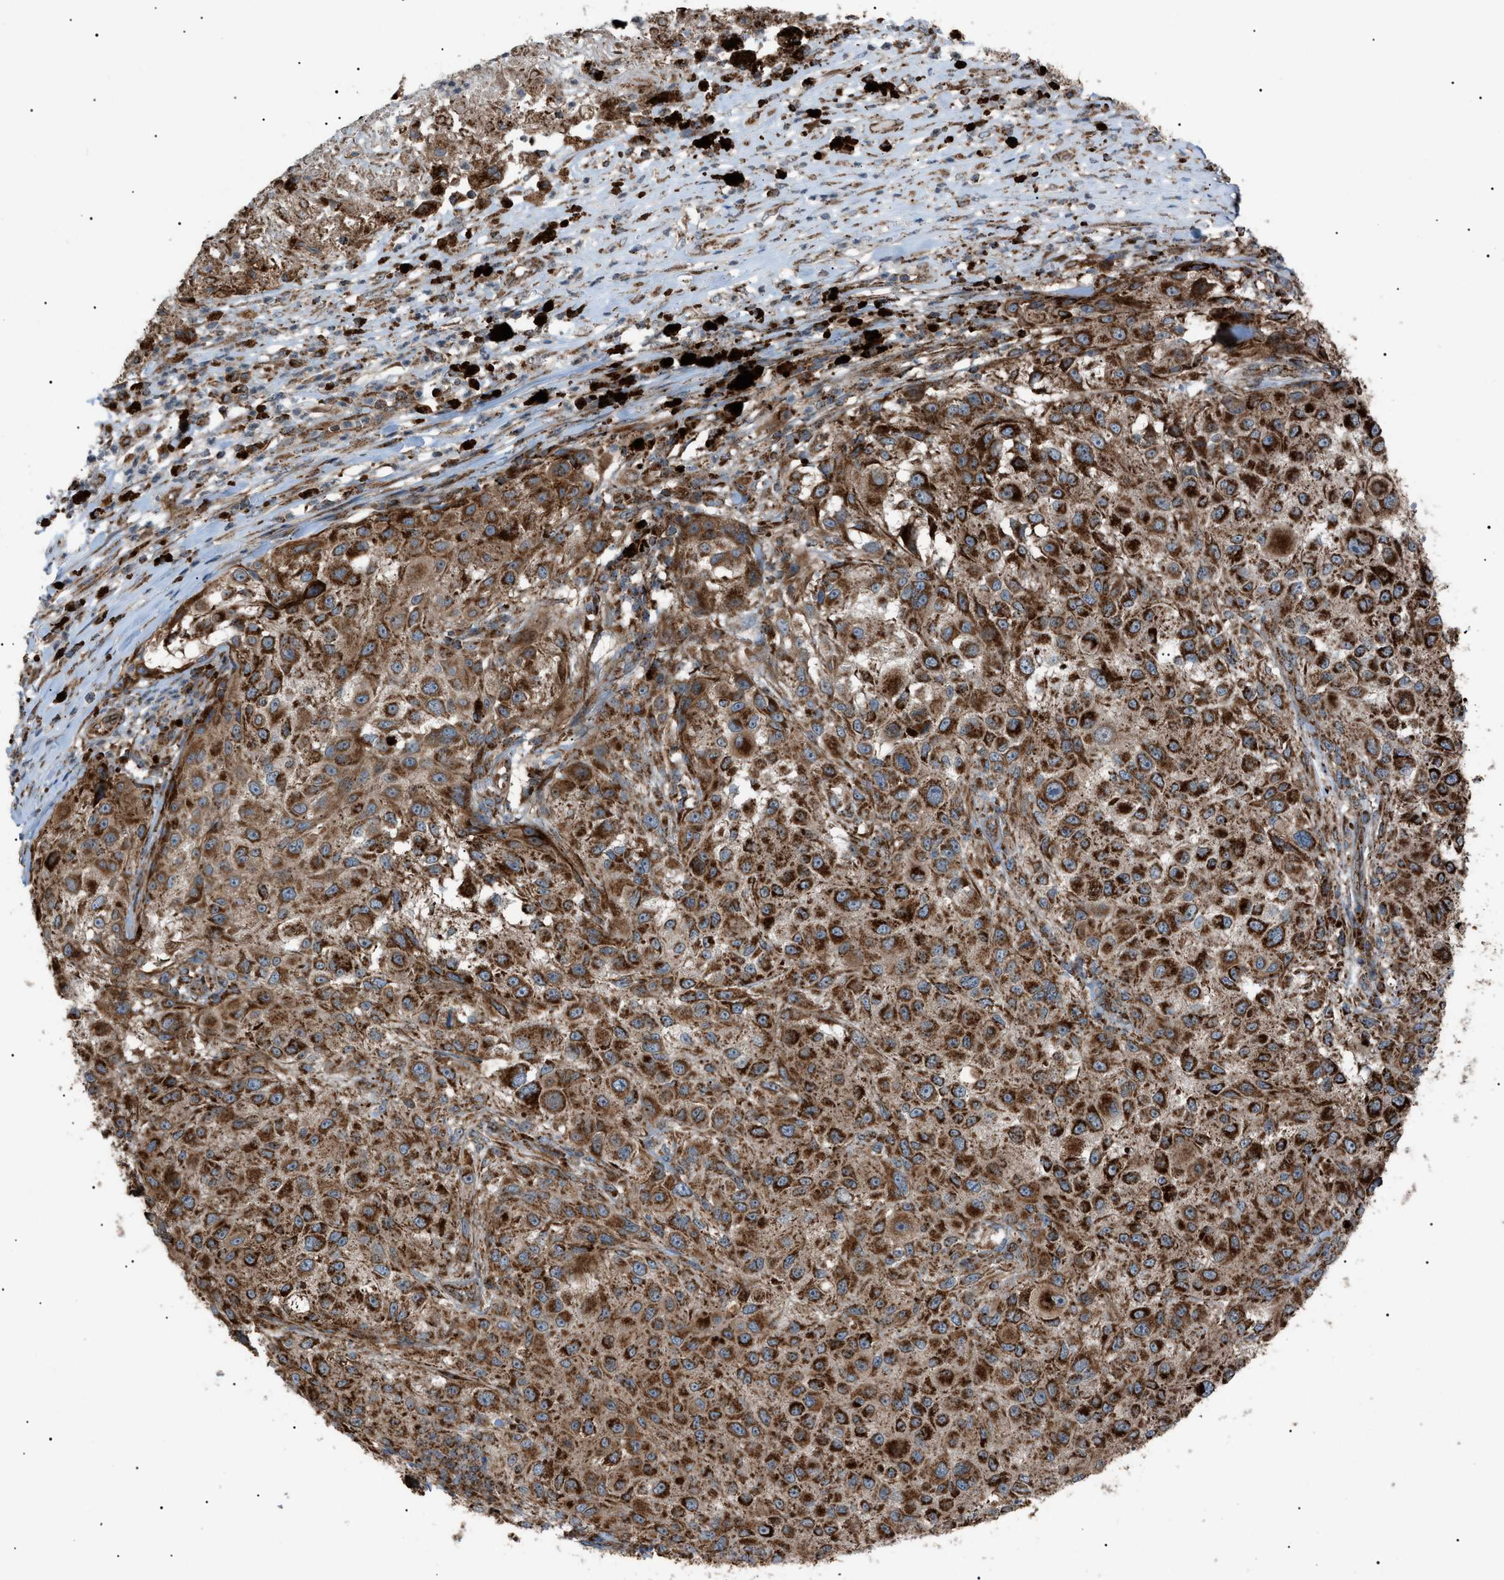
{"staining": {"intensity": "strong", "quantity": ">75%", "location": "cytoplasmic/membranous"}, "tissue": "melanoma", "cell_type": "Tumor cells", "image_type": "cancer", "snomed": [{"axis": "morphology", "description": "Necrosis, NOS"}, {"axis": "morphology", "description": "Malignant melanoma, NOS"}, {"axis": "topography", "description": "Skin"}], "caption": "This is a micrograph of immunohistochemistry staining of melanoma, which shows strong positivity in the cytoplasmic/membranous of tumor cells.", "gene": "C1GALT1C1", "patient": {"sex": "female", "age": 87}}